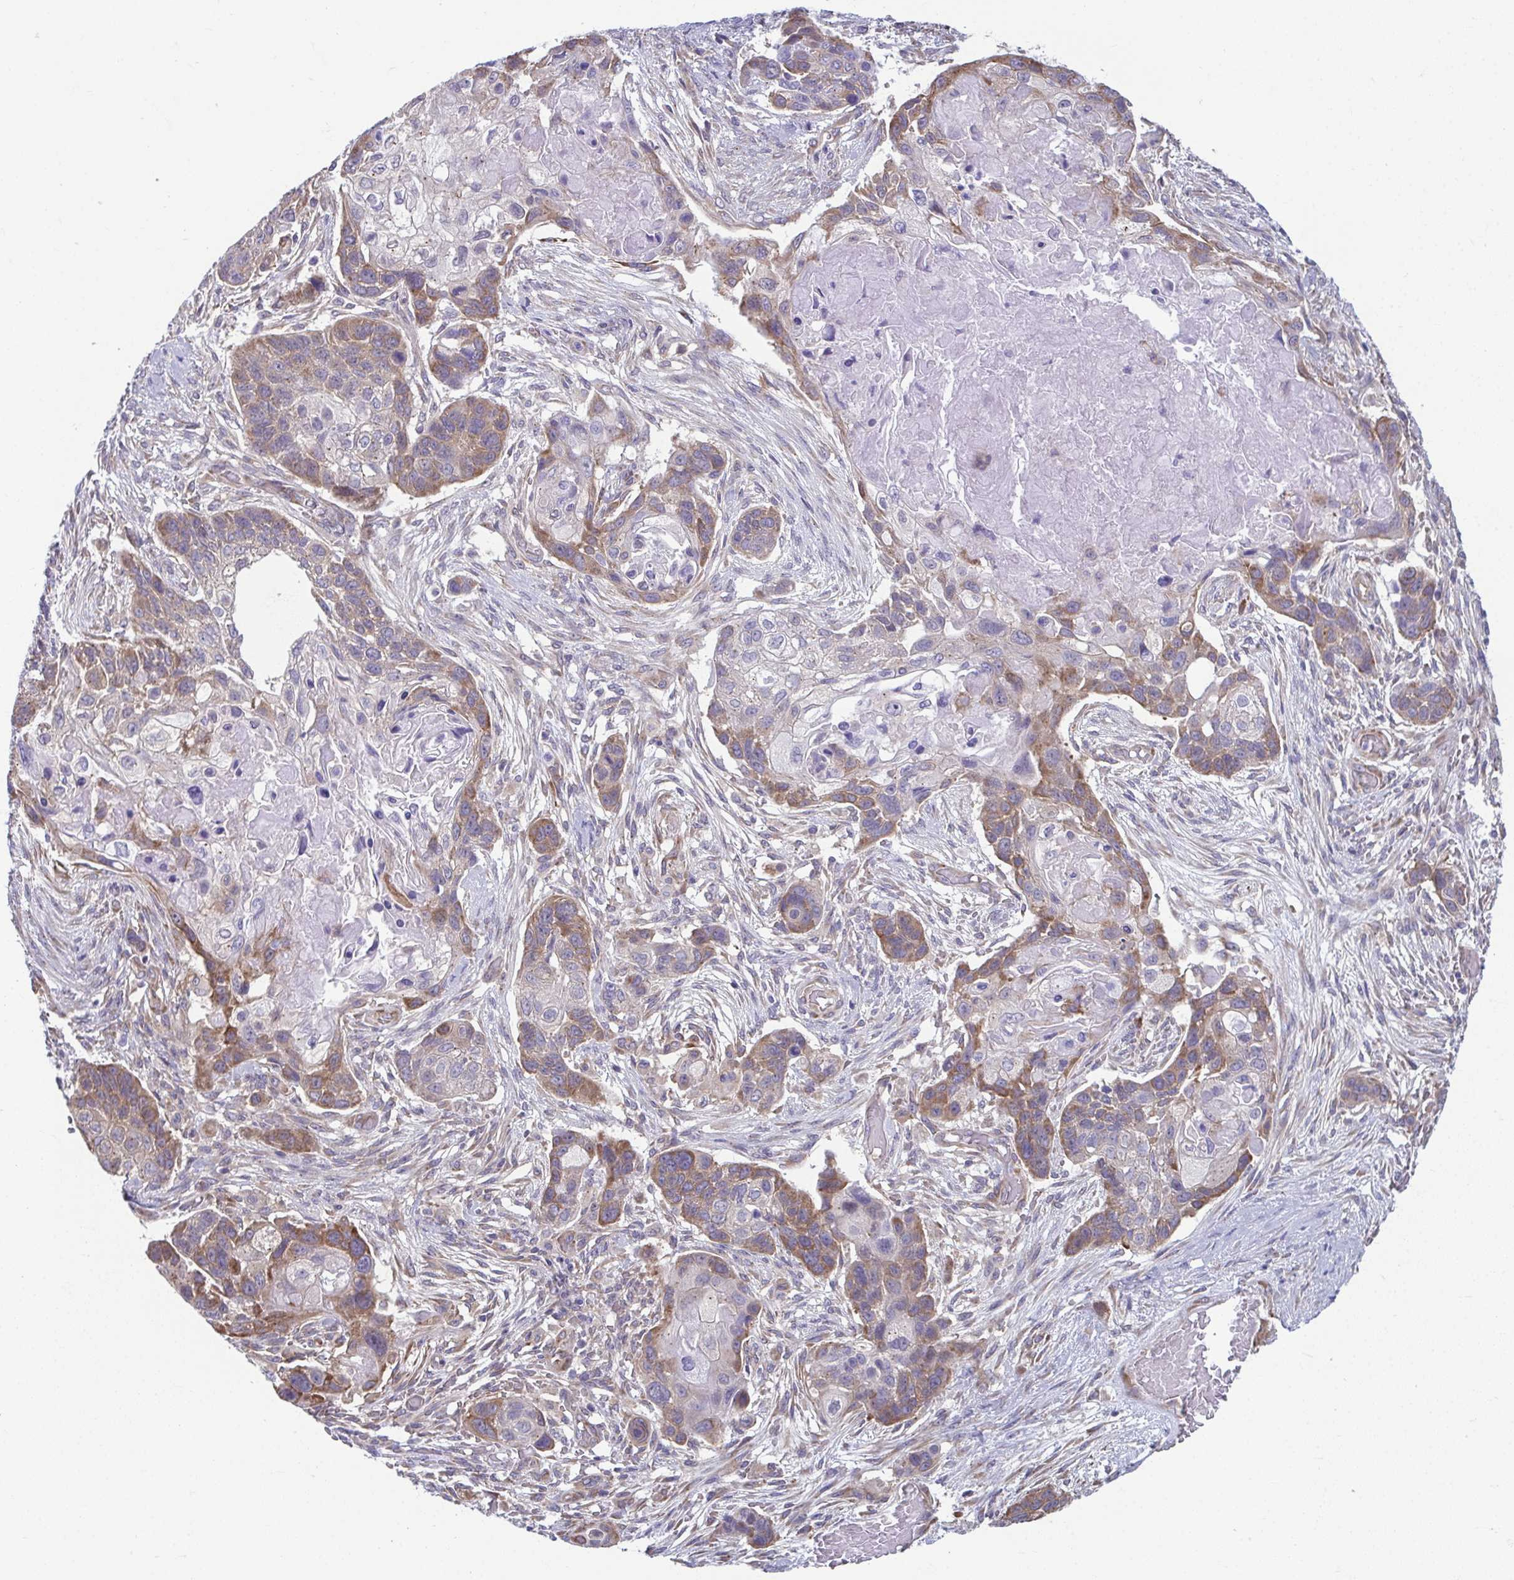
{"staining": {"intensity": "moderate", "quantity": "25%-75%", "location": "cytoplasmic/membranous"}, "tissue": "lung cancer", "cell_type": "Tumor cells", "image_type": "cancer", "snomed": [{"axis": "morphology", "description": "Squamous cell carcinoma, NOS"}, {"axis": "topography", "description": "Lung"}], "caption": "The photomicrograph shows a brown stain indicating the presence of a protein in the cytoplasmic/membranous of tumor cells in lung cancer (squamous cell carcinoma).", "gene": "TMEM108", "patient": {"sex": "male", "age": 69}}